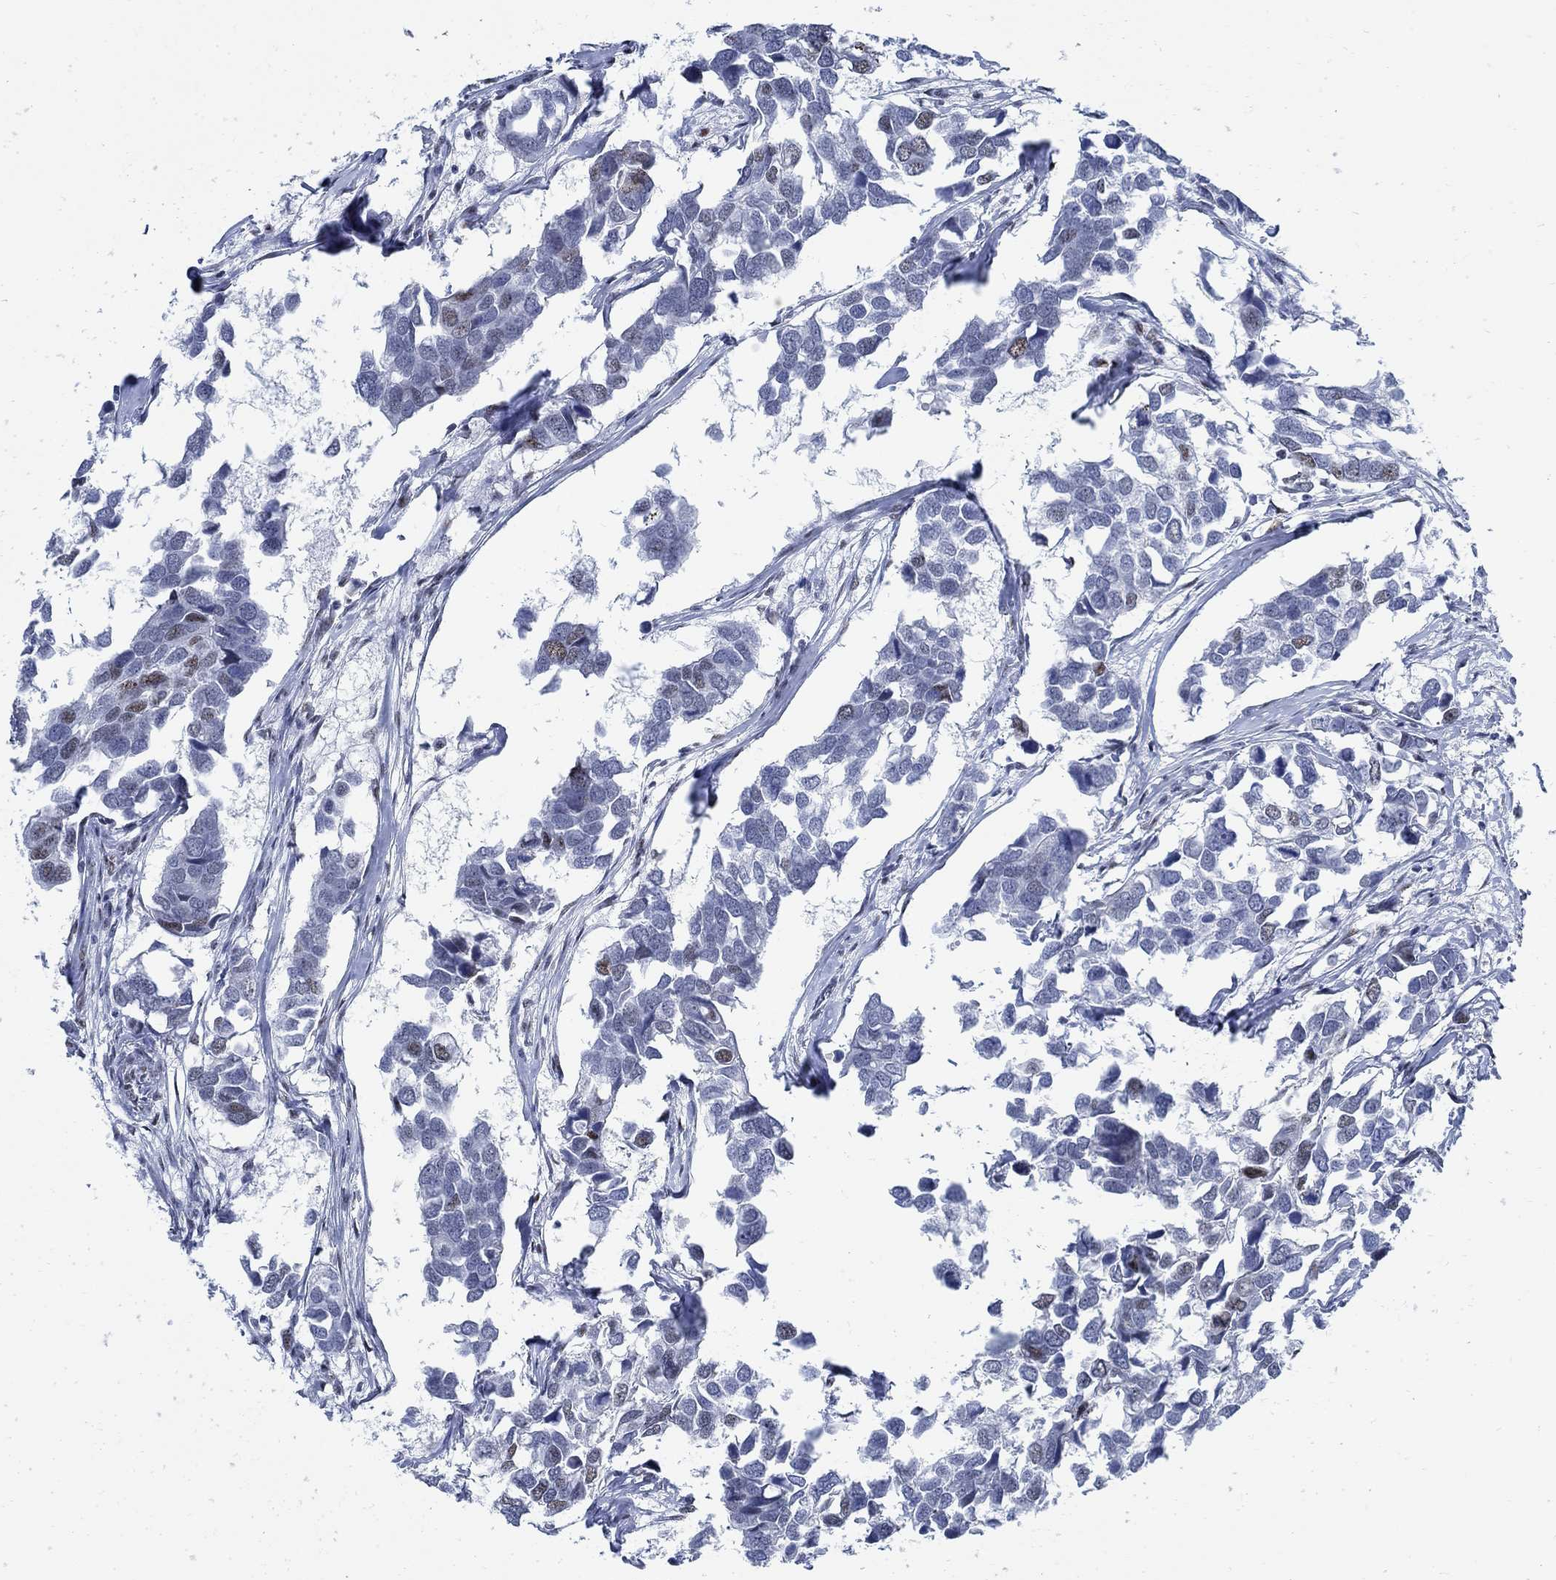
{"staining": {"intensity": "weak", "quantity": "<25%", "location": "nuclear"}, "tissue": "breast cancer", "cell_type": "Tumor cells", "image_type": "cancer", "snomed": [{"axis": "morphology", "description": "Duct carcinoma"}, {"axis": "topography", "description": "Breast"}], "caption": "Tumor cells show no significant staining in breast cancer (infiltrating ductal carcinoma). (DAB (3,3'-diaminobenzidine) immunohistochemistry with hematoxylin counter stain).", "gene": "DLK1", "patient": {"sex": "female", "age": 83}}